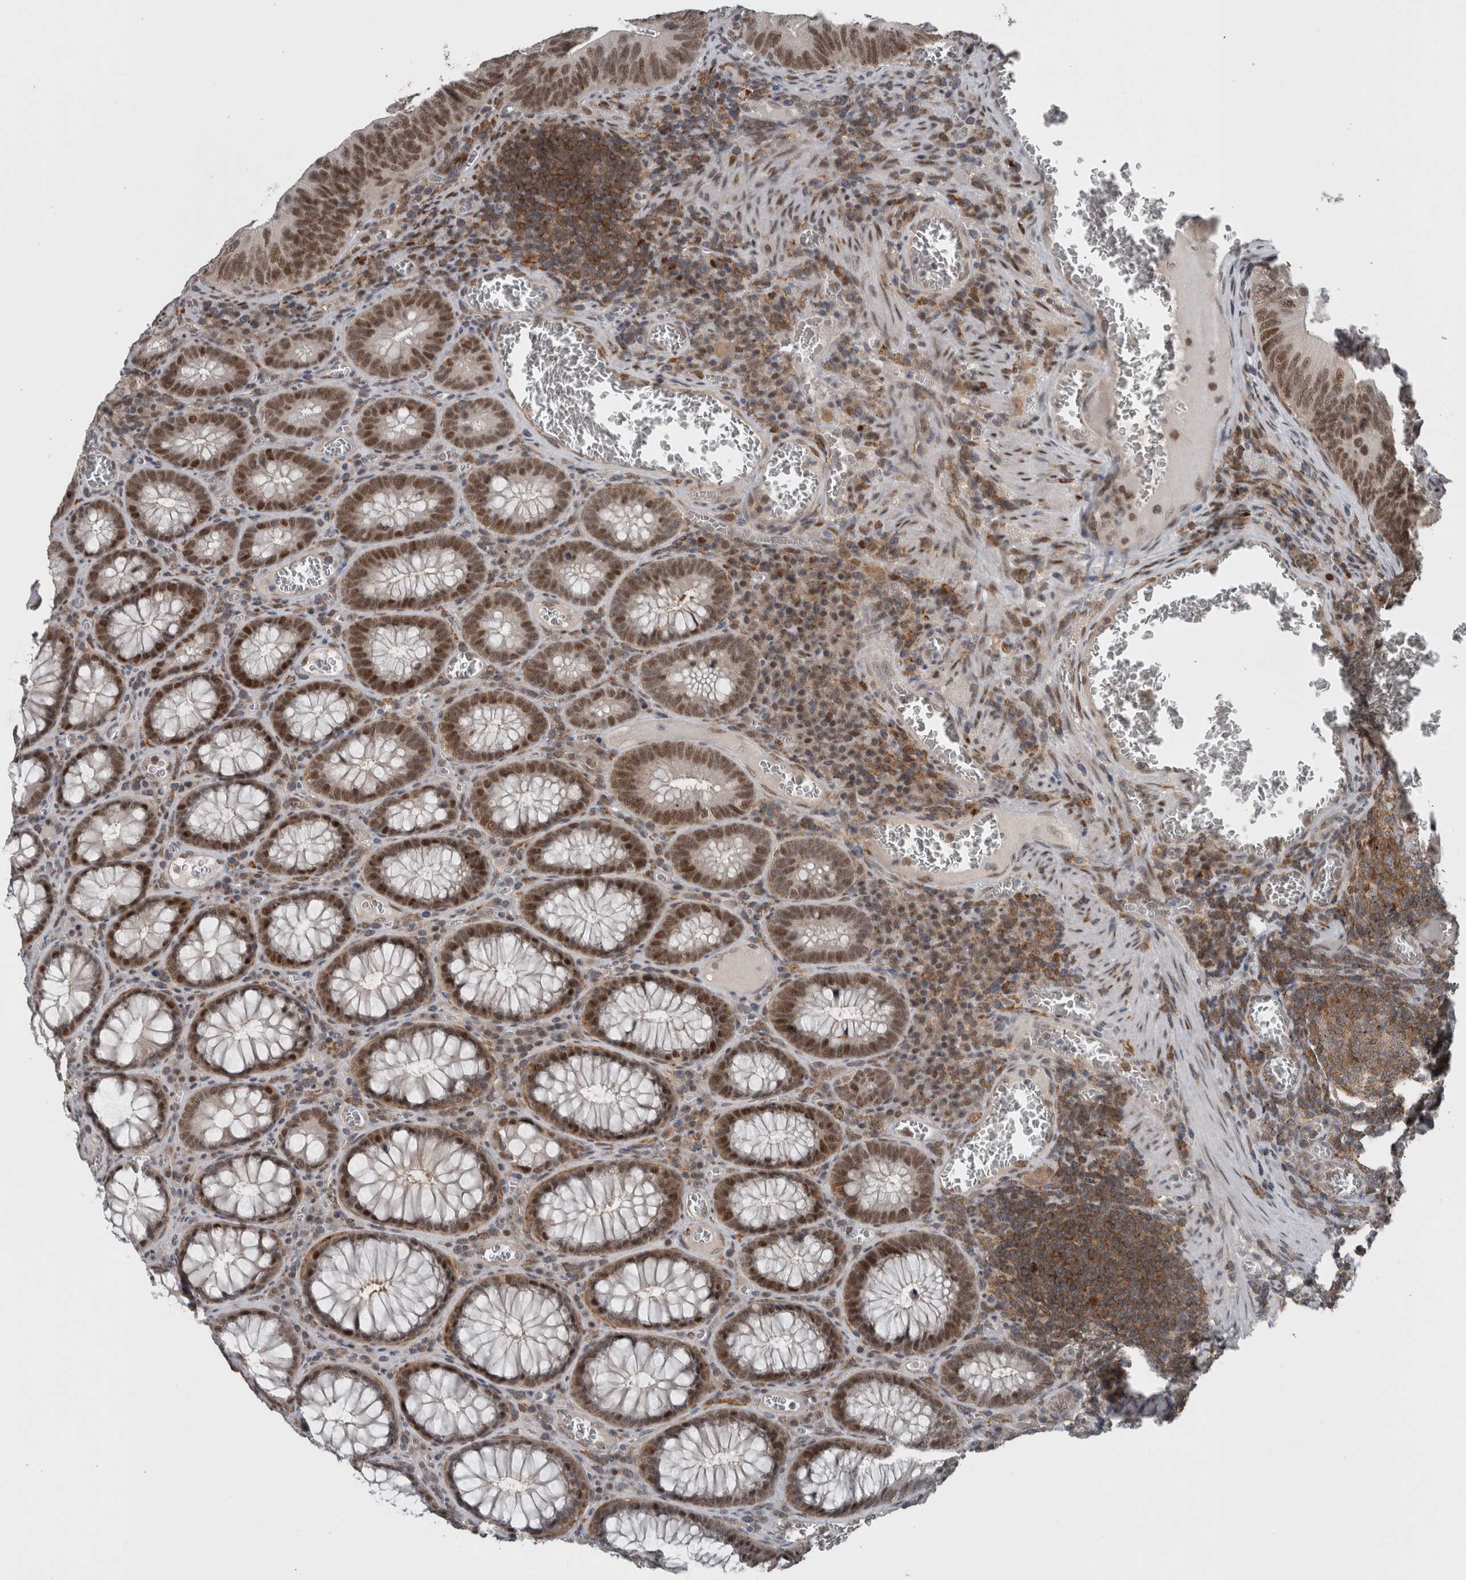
{"staining": {"intensity": "strong", "quantity": ">75%", "location": "nuclear"}, "tissue": "colorectal cancer", "cell_type": "Tumor cells", "image_type": "cancer", "snomed": [{"axis": "morphology", "description": "Inflammation, NOS"}, {"axis": "morphology", "description": "Adenocarcinoma, NOS"}, {"axis": "topography", "description": "Colon"}], "caption": "Colorectal cancer (adenocarcinoma) tissue exhibits strong nuclear positivity in about >75% of tumor cells", "gene": "ZBTB21", "patient": {"sex": "male", "age": 72}}